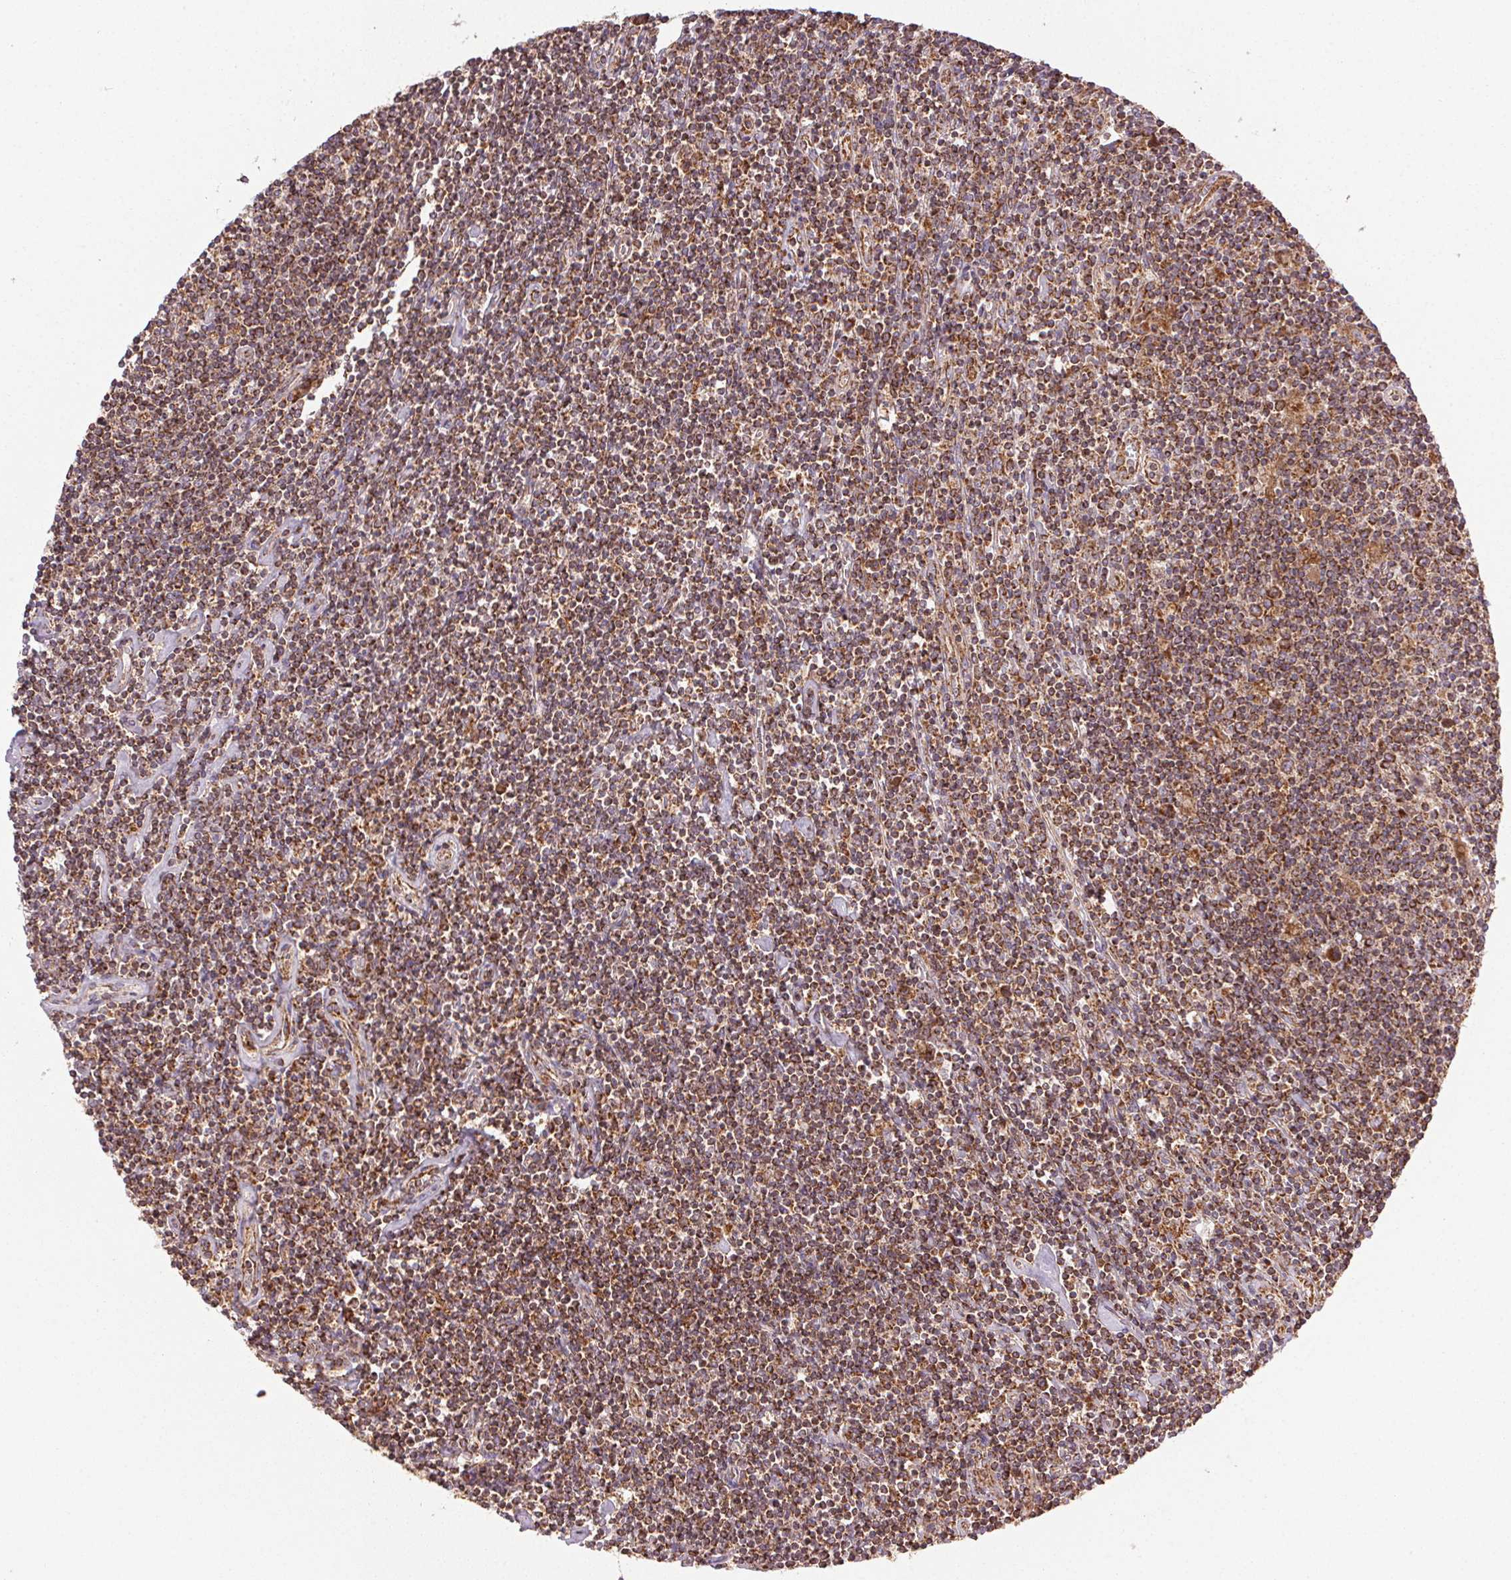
{"staining": {"intensity": "strong", "quantity": ">75%", "location": "cytoplasmic/membranous"}, "tissue": "lymphoma", "cell_type": "Tumor cells", "image_type": "cancer", "snomed": [{"axis": "morphology", "description": "Hodgkin's disease, NOS"}, {"axis": "topography", "description": "Lymph node"}], "caption": "Immunohistochemistry (IHC) (DAB) staining of human lymphoma demonstrates strong cytoplasmic/membranous protein staining in about >75% of tumor cells.", "gene": "CLPB", "patient": {"sex": "male", "age": 40}}